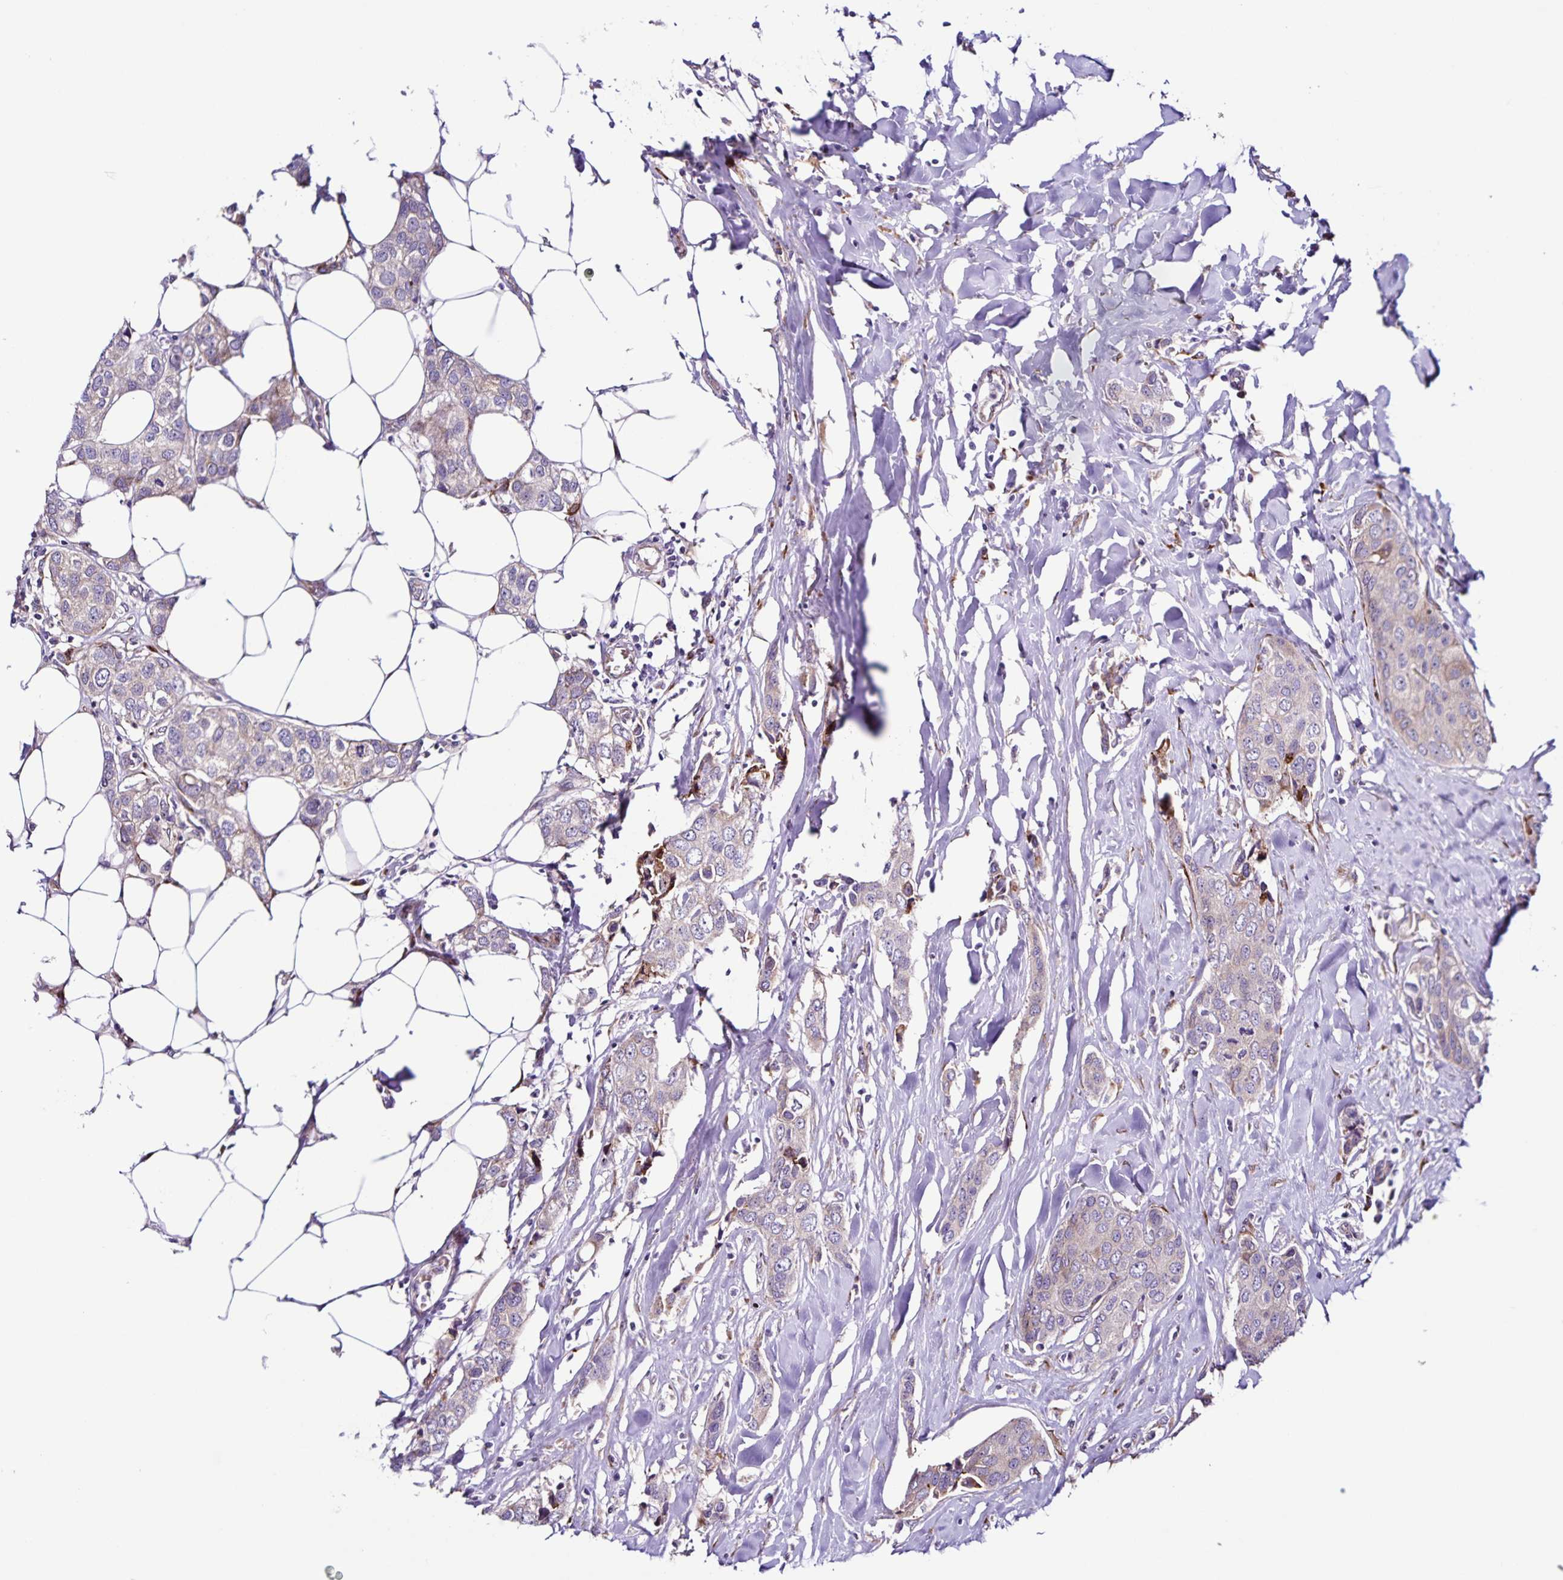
{"staining": {"intensity": "weak", "quantity": "<25%", "location": "cytoplasmic/membranous"}, "tissue": "breast cancer", "cell_type": "Tumor cells", "image_type": "cancer", "snomed": [{"axis": "morphology", "description": "Duct carcinoma"}, {"axis": "topography", "description": "Breast"}], "caption": "Breast cancer (intraductal carcinoma) was stained to show a protein in brown. There is no significant positivity in tumor cells.", "gene": "OSBPL5", "patient": {"sex": "female", "age": 80}}